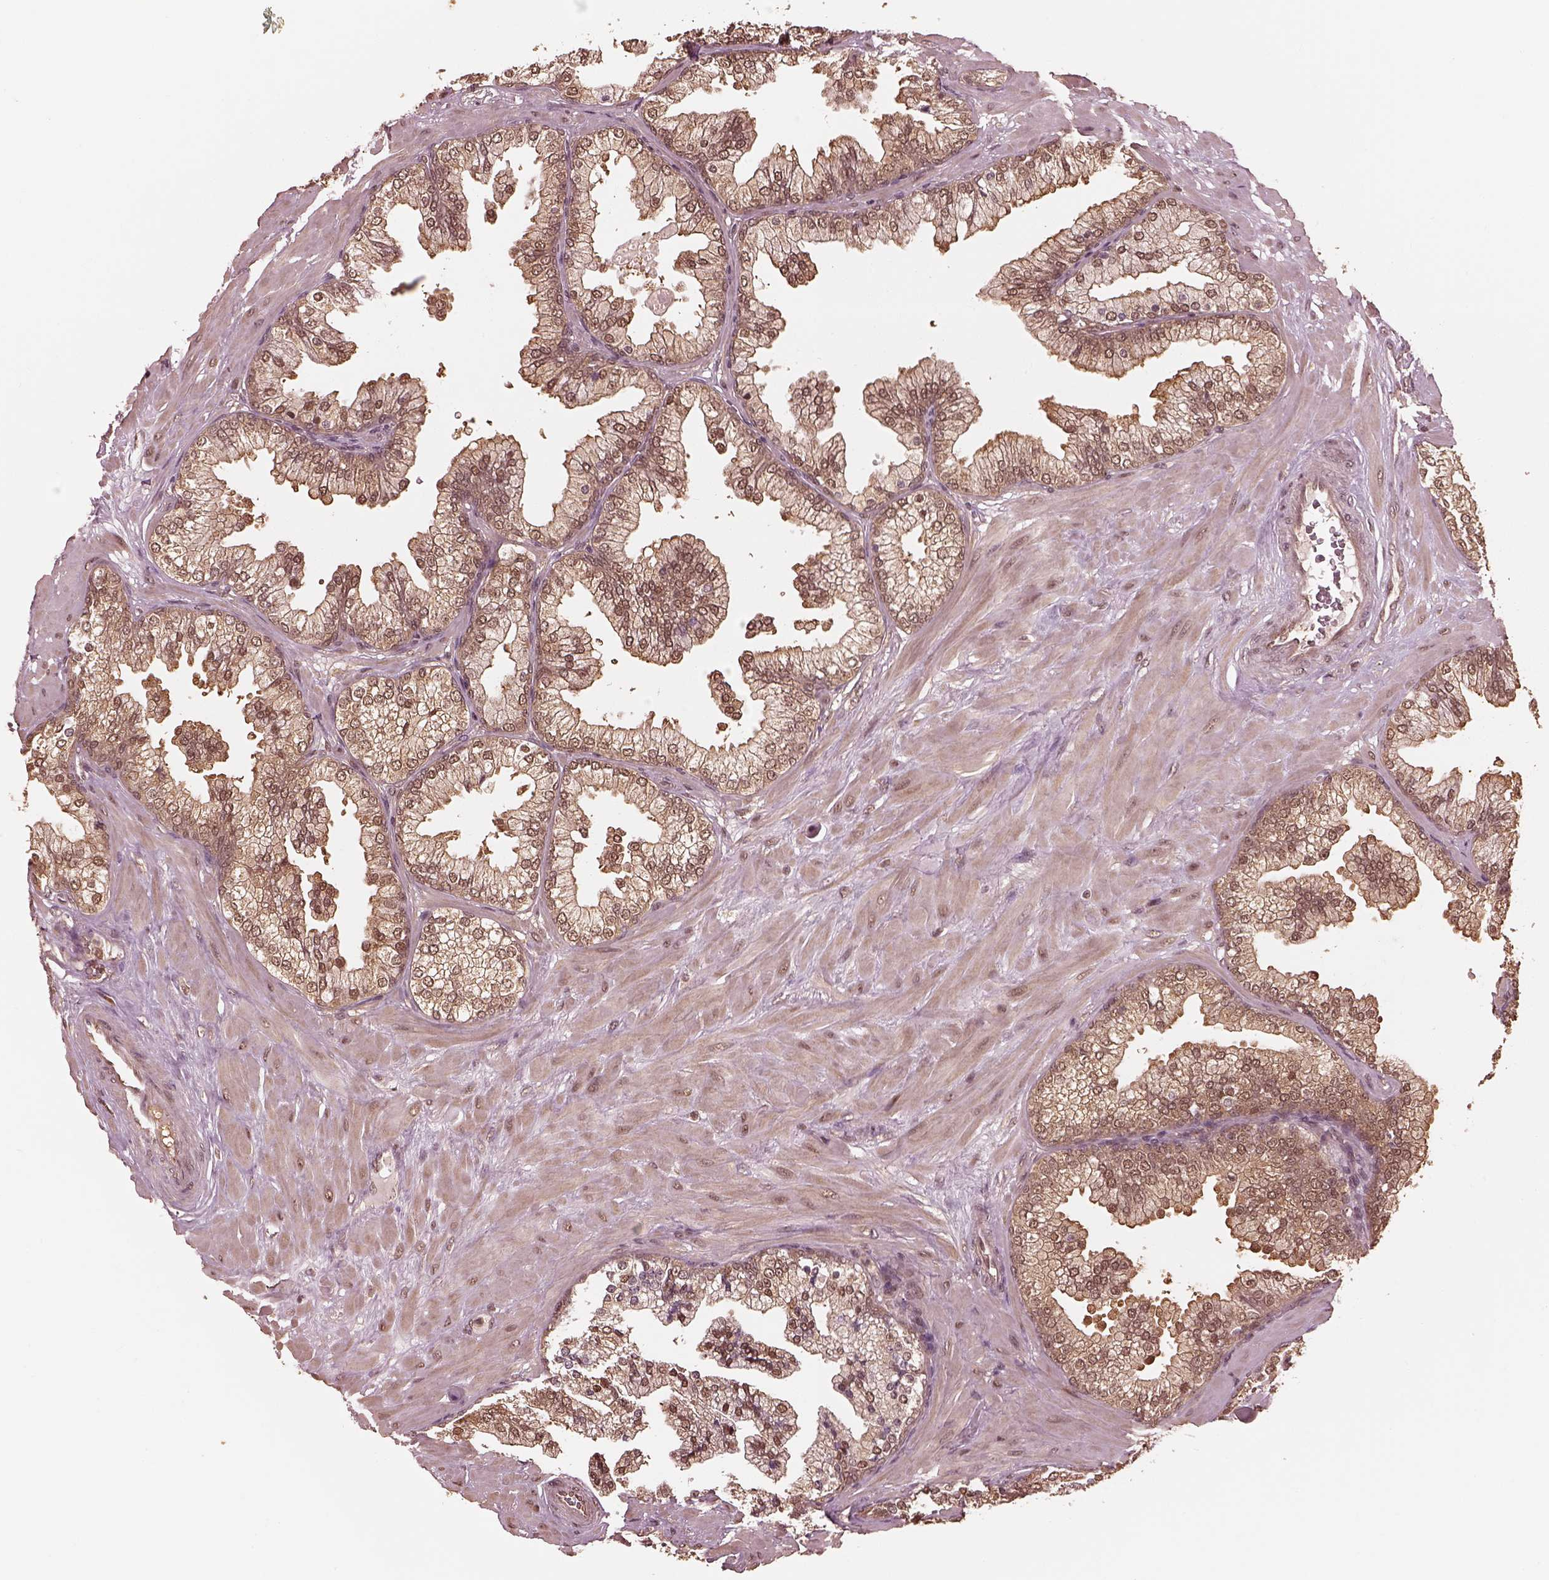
{"staining": {"intensity": "moderate", "quantity": ">75%", "location": "cytoplasmic/membranous,nuclear"}, "tissue": "prostate", "cell_type": "Glandular cells", "image_type": "normal", "snomed": [{"axis": "morphology", "description": "Normal tissue, NOS"}, {"axis": "topography", "description": "Prostate"}, {"axis": "topography", "description": "Peripheral nerve tissue"}], "caption": "Unremarkable prostate displays moderate cytoplasmic/membranous,nuclear positivity in approximately >75% of glandular cells, visualized by immunohistochemistry.", "gene": "PSMC5", "patient": {"sex": "male", "age": 61}}